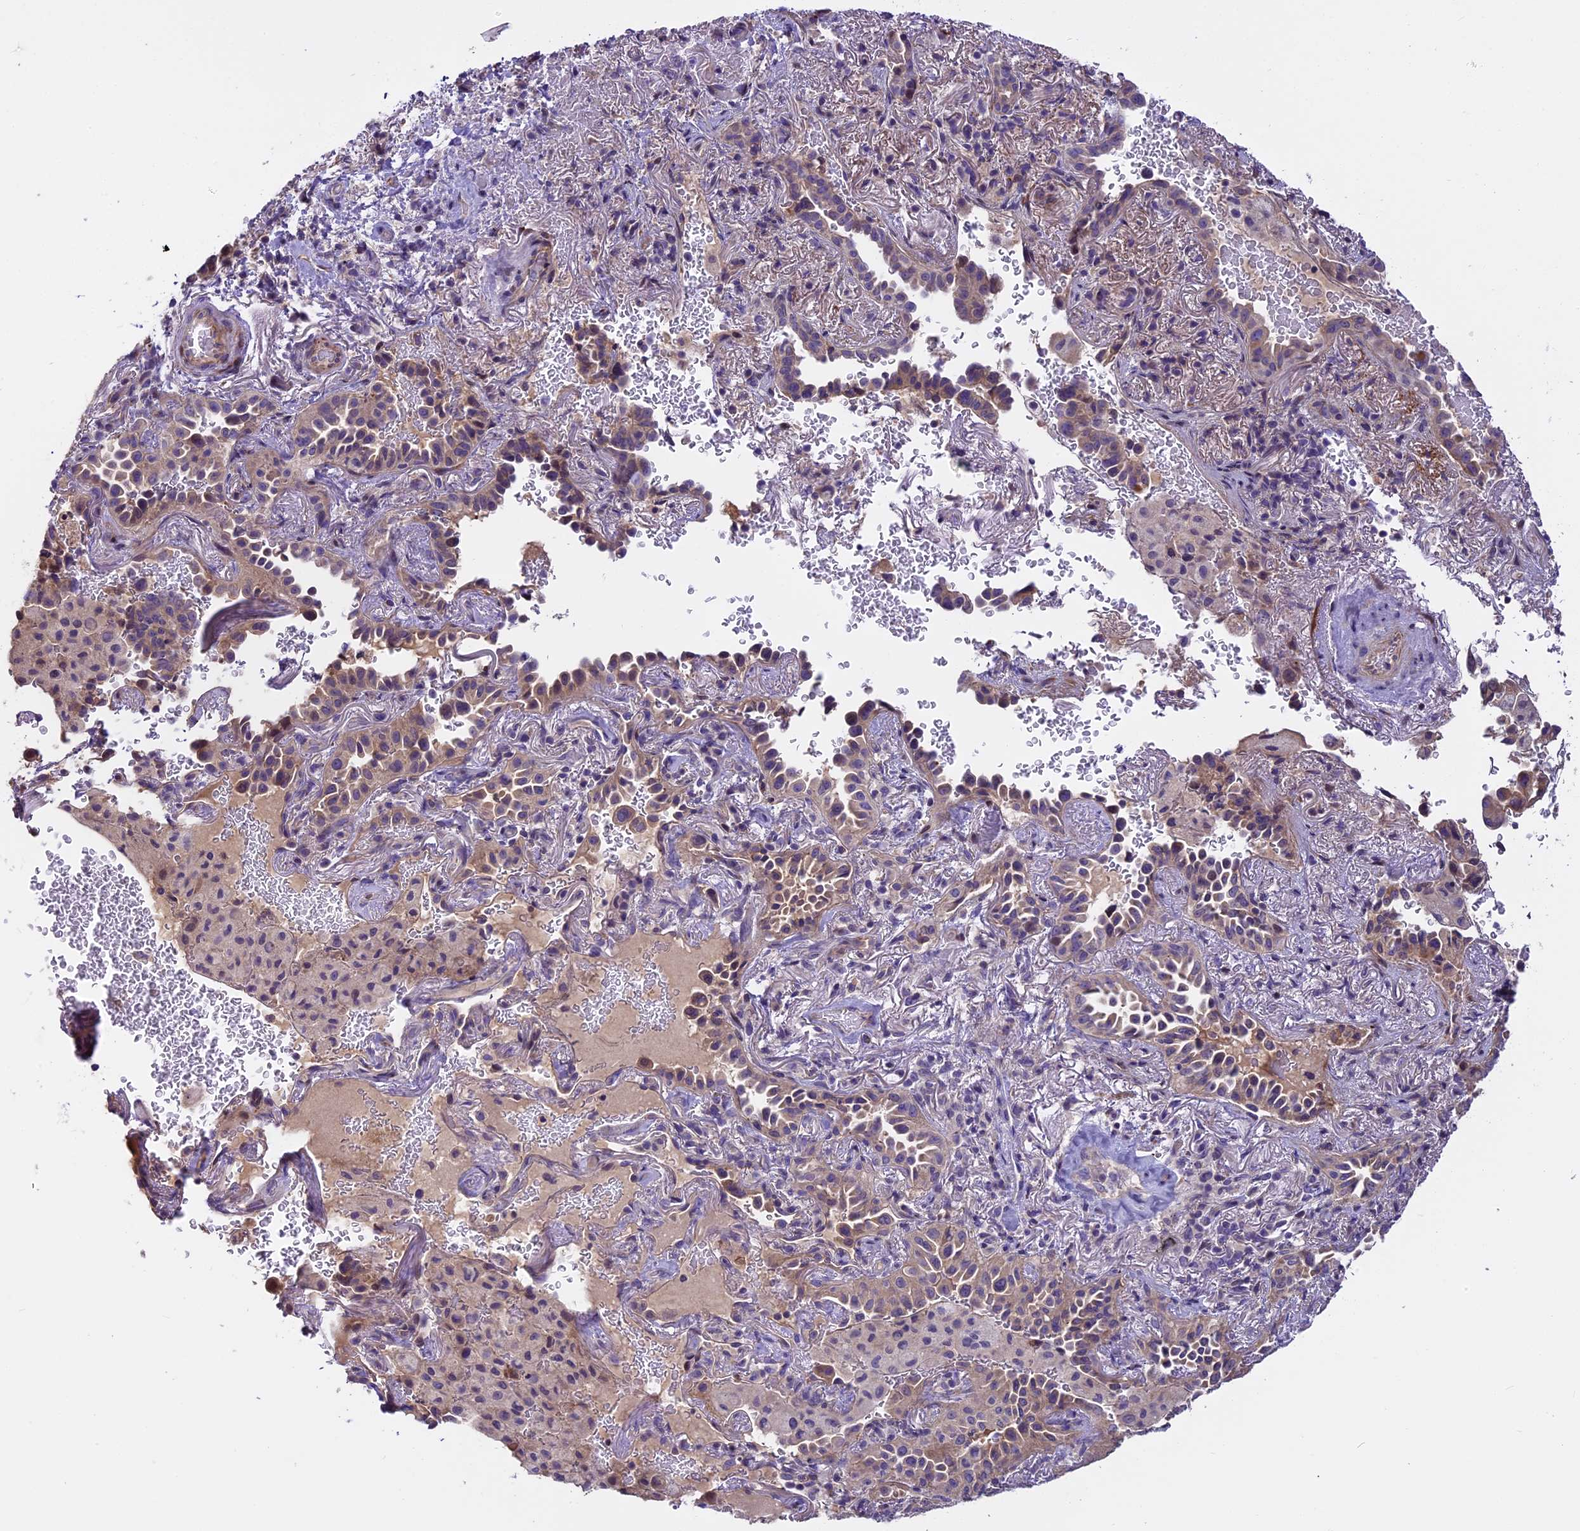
{"staining": {"intensity": "moderate", "quantity": "25%-75%", "location": "cytoplasmic/membranous"}, "tissue": "lung cancer", "cell_type": "Tumor cells", "image_type": "cancer", "snomed": [{"axis": "morphology", "description": "Adenocarcinoma, NOS"}, {"axis": "topography", "description": "Lung"}], "caption": "This histopathology image demonstrates lung cancer (adenocarcinoma) stained with immunohistochemistry to label a protein in brown. The cytoplasmic/membranous of tumor cells show moderate positivity for the protein. Nuclei are counter-stained blue.", "gene": "FAM98C", "patient": {"sex": "female", "age": 69}}